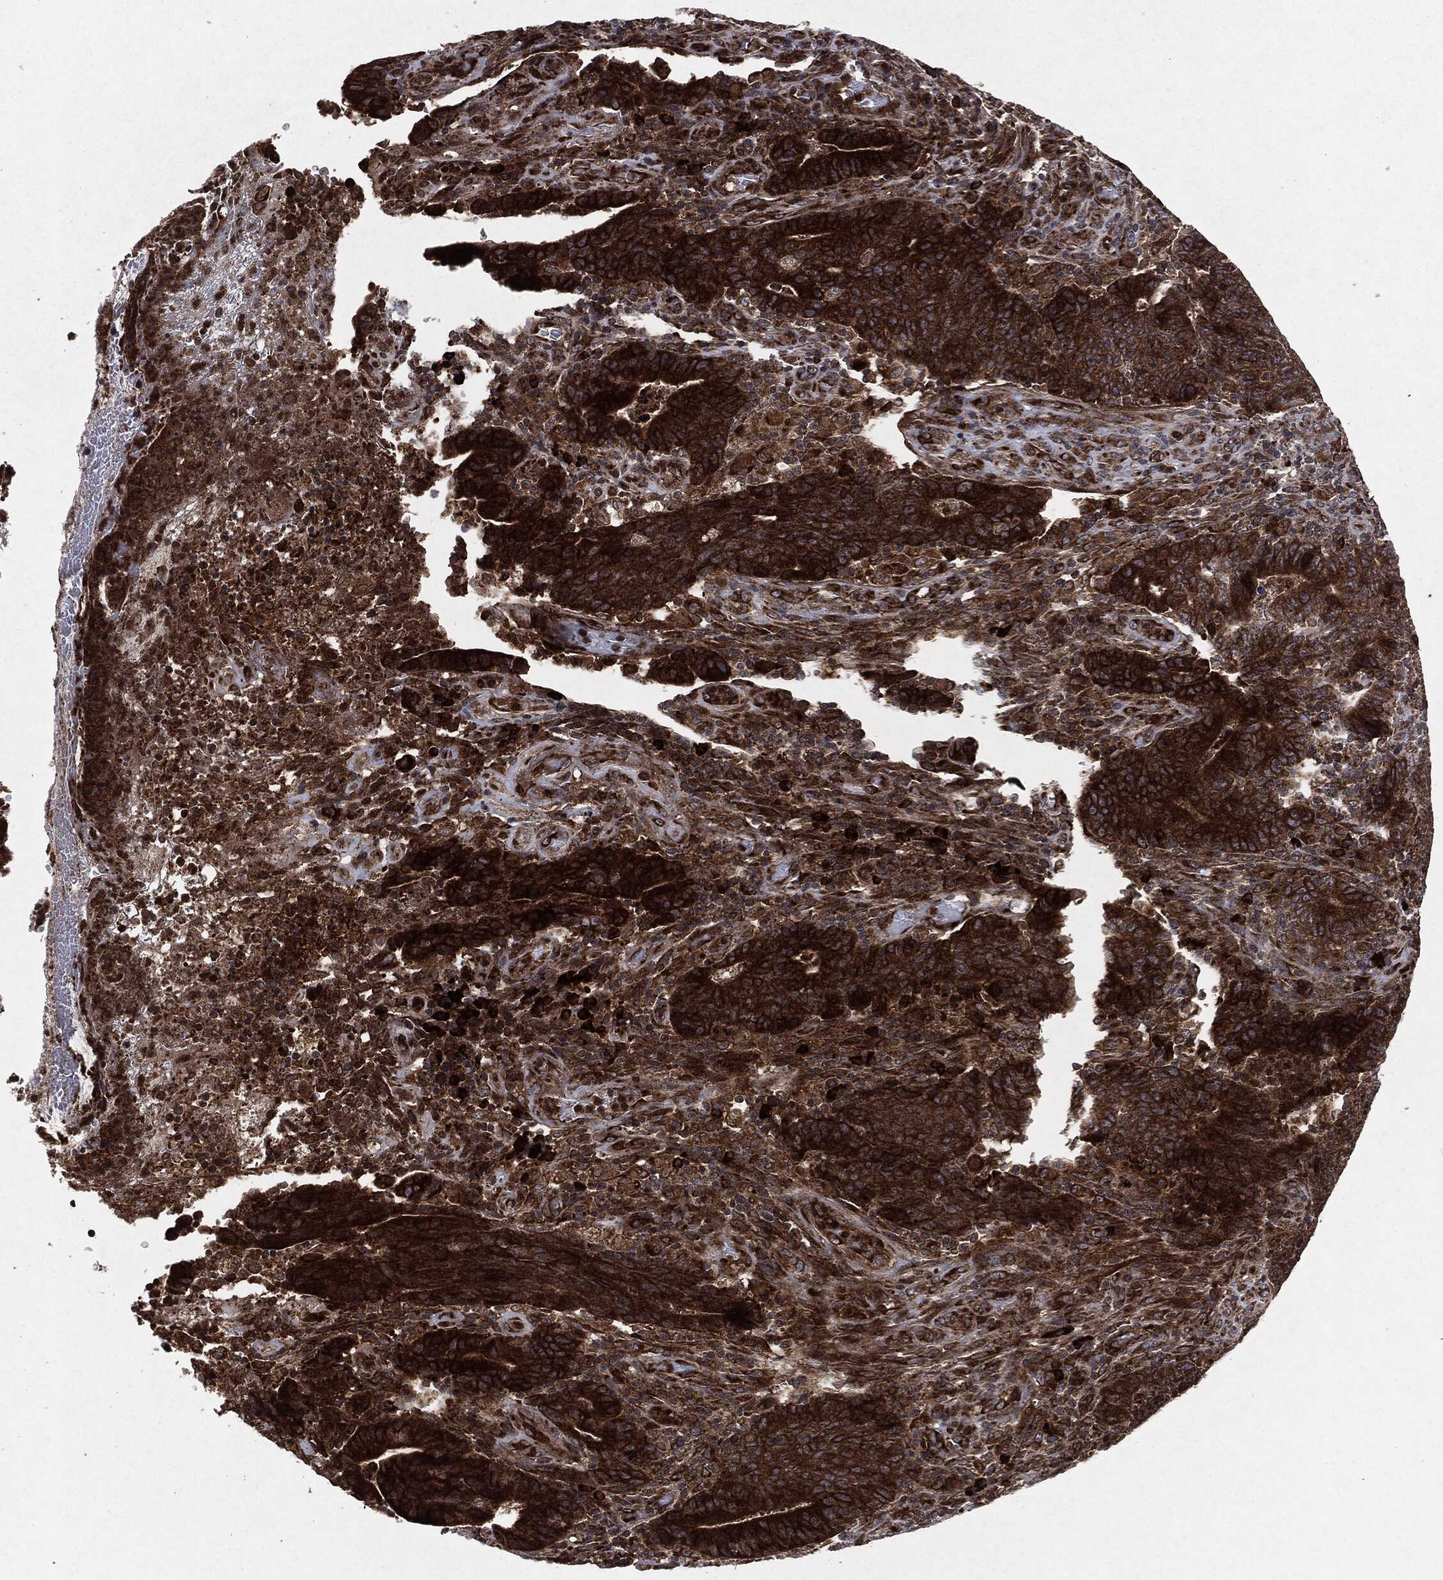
{"staining": {"intensity": "strong", "quantity": ">75%", "location": "cytoplasmic/membranous"}, "tissue": "colorectal cancer", "cell_type": "Tumor cells", "image_type": "cancer", "snomed": [{"axis": "morphology", "description": "Adenocarcinoma, NOS"}, {"axis": "topography", "description": "Colon"}], "caption": "Immunohistochemistry of colorectal cancer demonstrates high levels of strong cytoplasmic/membranous positivity in approximately >75% of tumor cells.", "gene": "RAF1", "patient": {"sex": "female", "age": 75}}